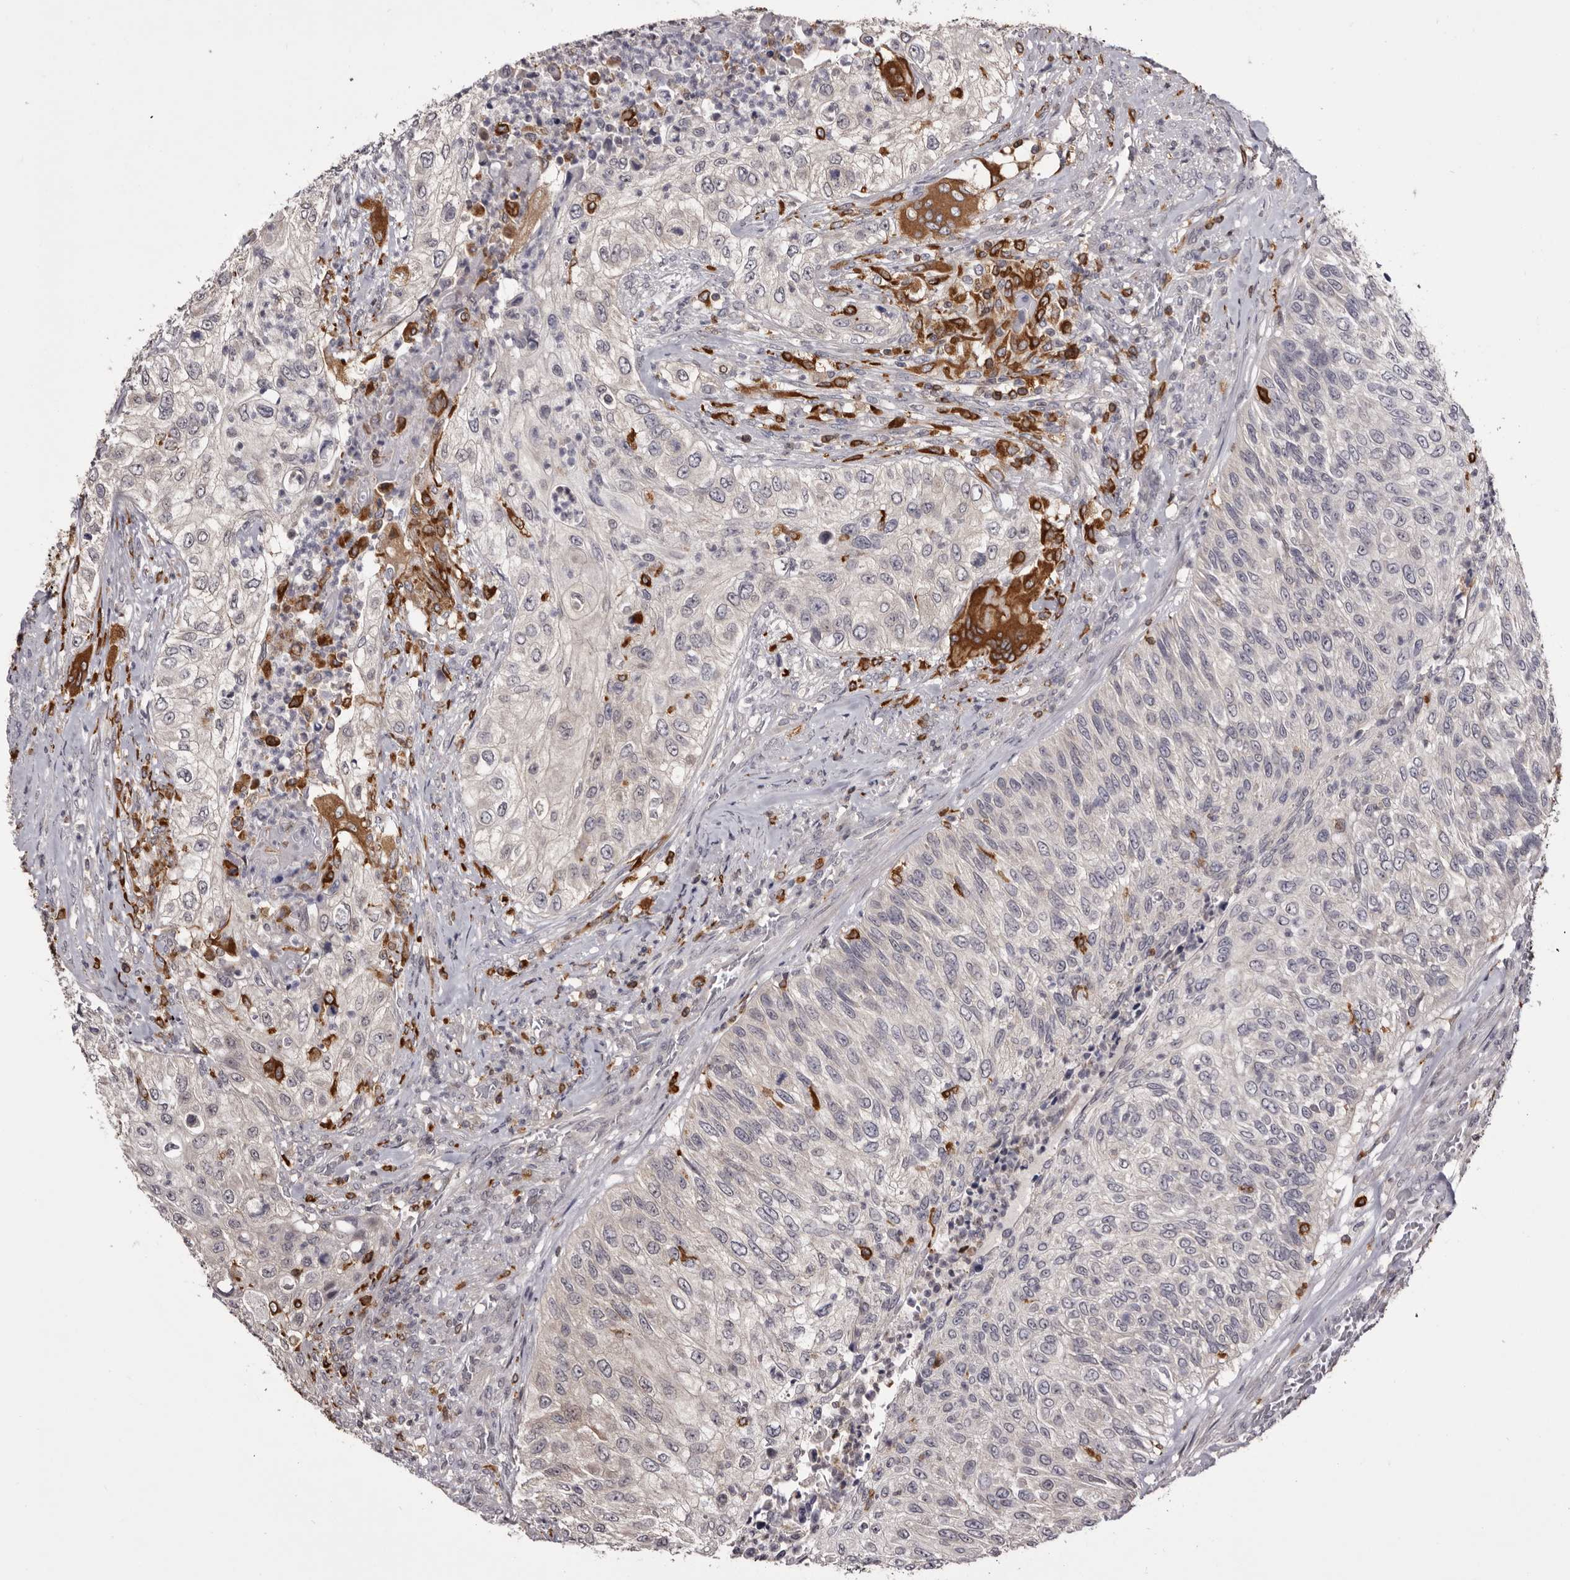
{"staining": {"intensity": "negative", "quantity": "none", "location": "none"}, "tissue": "urothelial cancer", "cell_type": "Tumor cells", "image_type": "cancer", "snomed": [{"axis": "morphology", "description": "Urothelial carcinoma, High grade"}, {"axis": "topography", "description": "Urinary bladder"}], "caption": "An image of urothelial cancer stained for a protein exhibits no brown staining in tumor cells.", "gene": "TNNI1", "patient": {"sex": "female", "age": 60}}